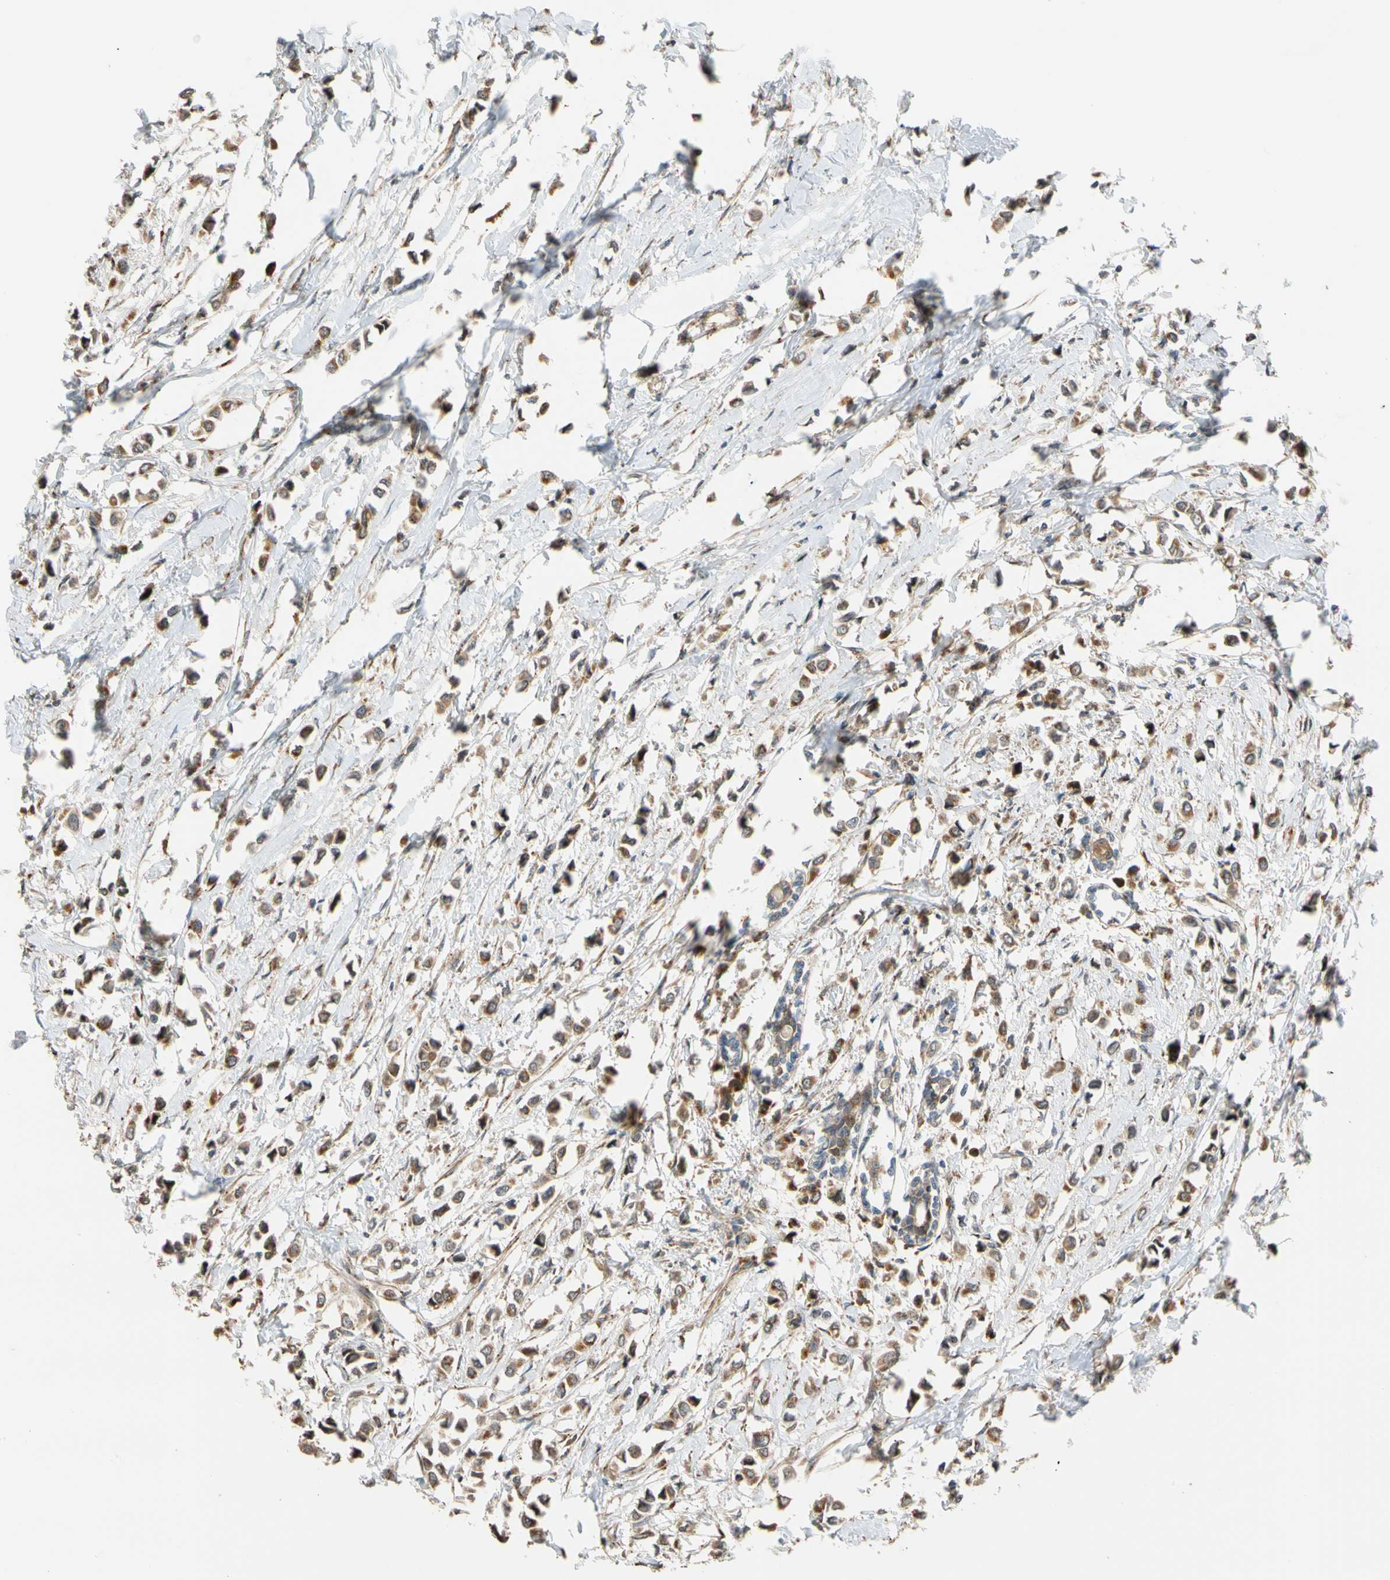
{"staining": {"intensity": "moderate", "quantity": ">75%", "location": "cytoplasmic/membranous"}, "tissue": "breast cancer", "cell_type": "Tumor cells", "image_type": "cancer", "snomed": [{"axis": "morphology", "description": "Lobular carcinoma"}, {"axis": "topography", "description": "Breast"}], "caption": "This micrograph reveals breast cancer (lobular carcinoma) stained with immunohistochemistry to label a protein in brown. The cytoplasmic/membranous of tumor cells show moderate positivity for the protein. Nuclei are counter-stained blue.", "gene": "IP6K2", "patient": {"sex": "female", "age": 51}}